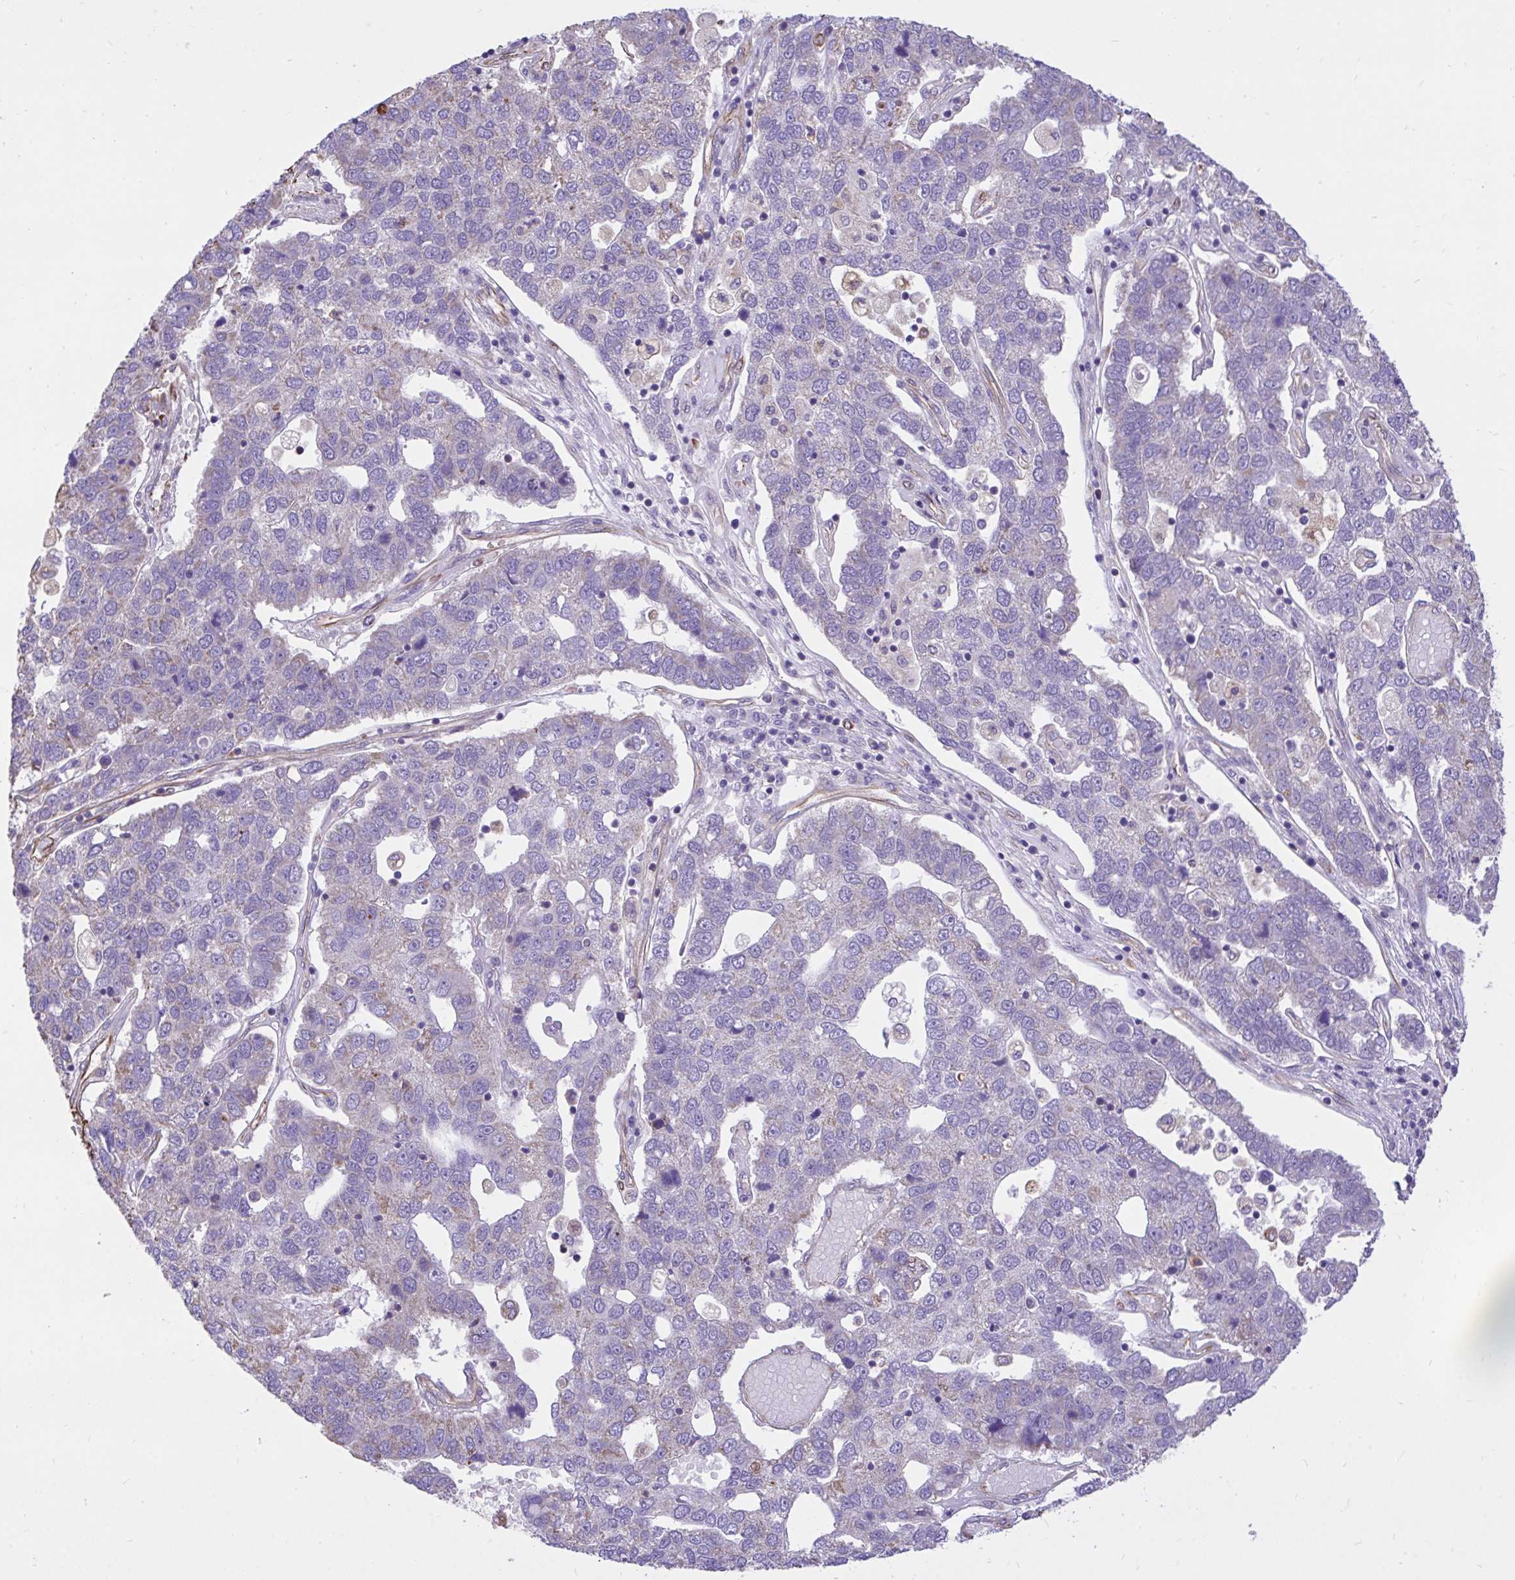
{"staining": {"intensity": "negative", "quantity": "none", "location": "none"}, "tissue": "pancreatic cancer", "cell_type": "Tumor cells", "image_type": "cancer", "snomed": [{"axis": "morphology", "description": "Adenocarcinoma, NOS"}, {"axis": "topography", "description": "Pancreas"}], "caption": "This is an immunohistochemistry photomicrograph of human pancreatic cancer (adenocarcinoma). There is no staining in tumor cells.", "gene": "RNF103", "patient": {"sex": "female", "age": 61}}